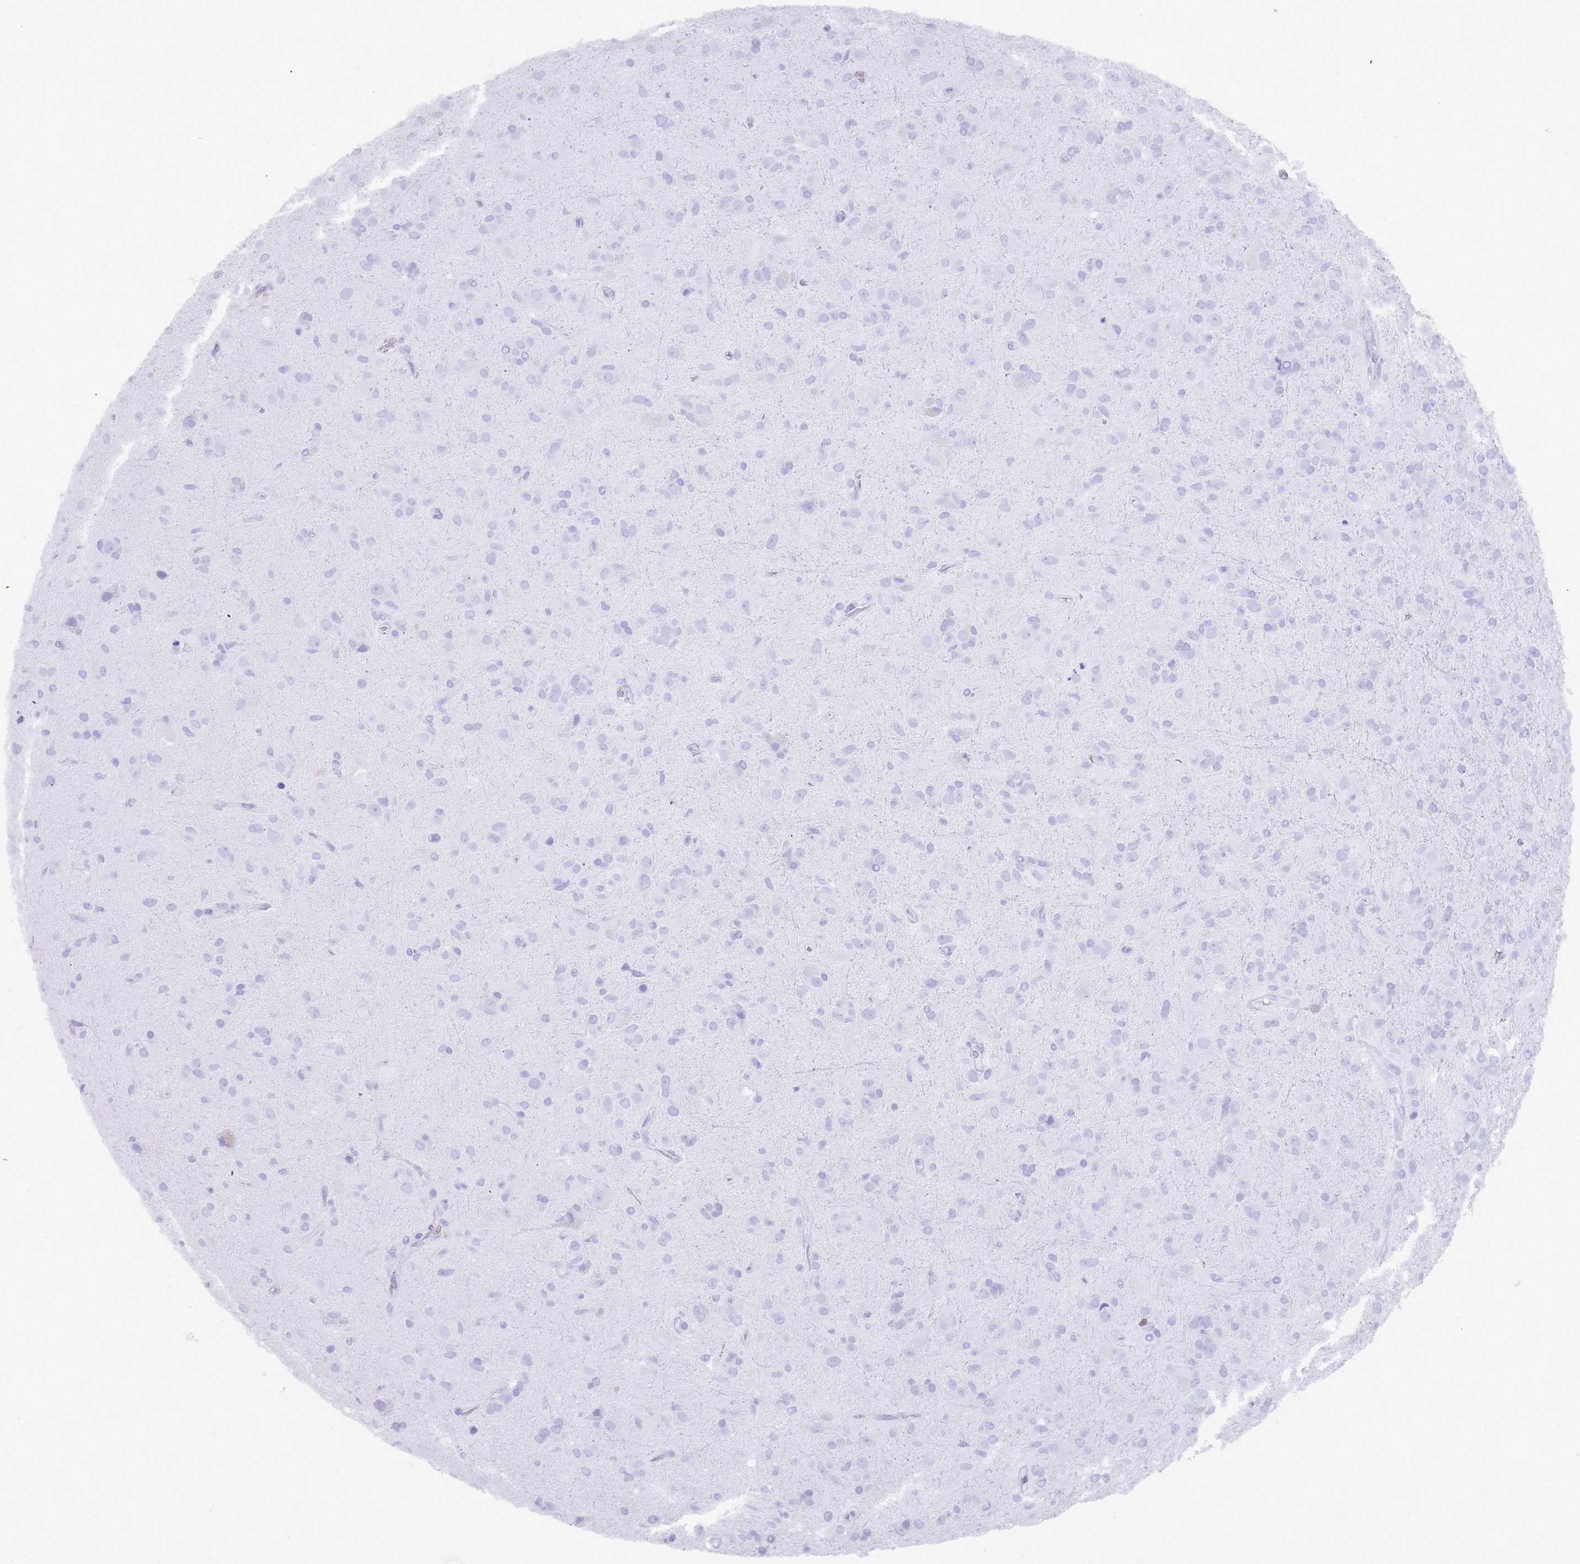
{"staining": {"intensity": "negative", "quantity": "none", "location": "none"}, "tissue": "glioma", "cell_type": "Tumor cells", "image_type": "cancer", "snomed": [{"axis": "morphology", "description": "Glioma, malignant, Low grade"}, {"axis": "topography", "description": "Brain"}], "caption": "Immunohistochemical staining of glioma exhibits no significant positivity in tumor cells.", "gene": "MYADML2", "patient": {"sex": "male", "age": 65}}